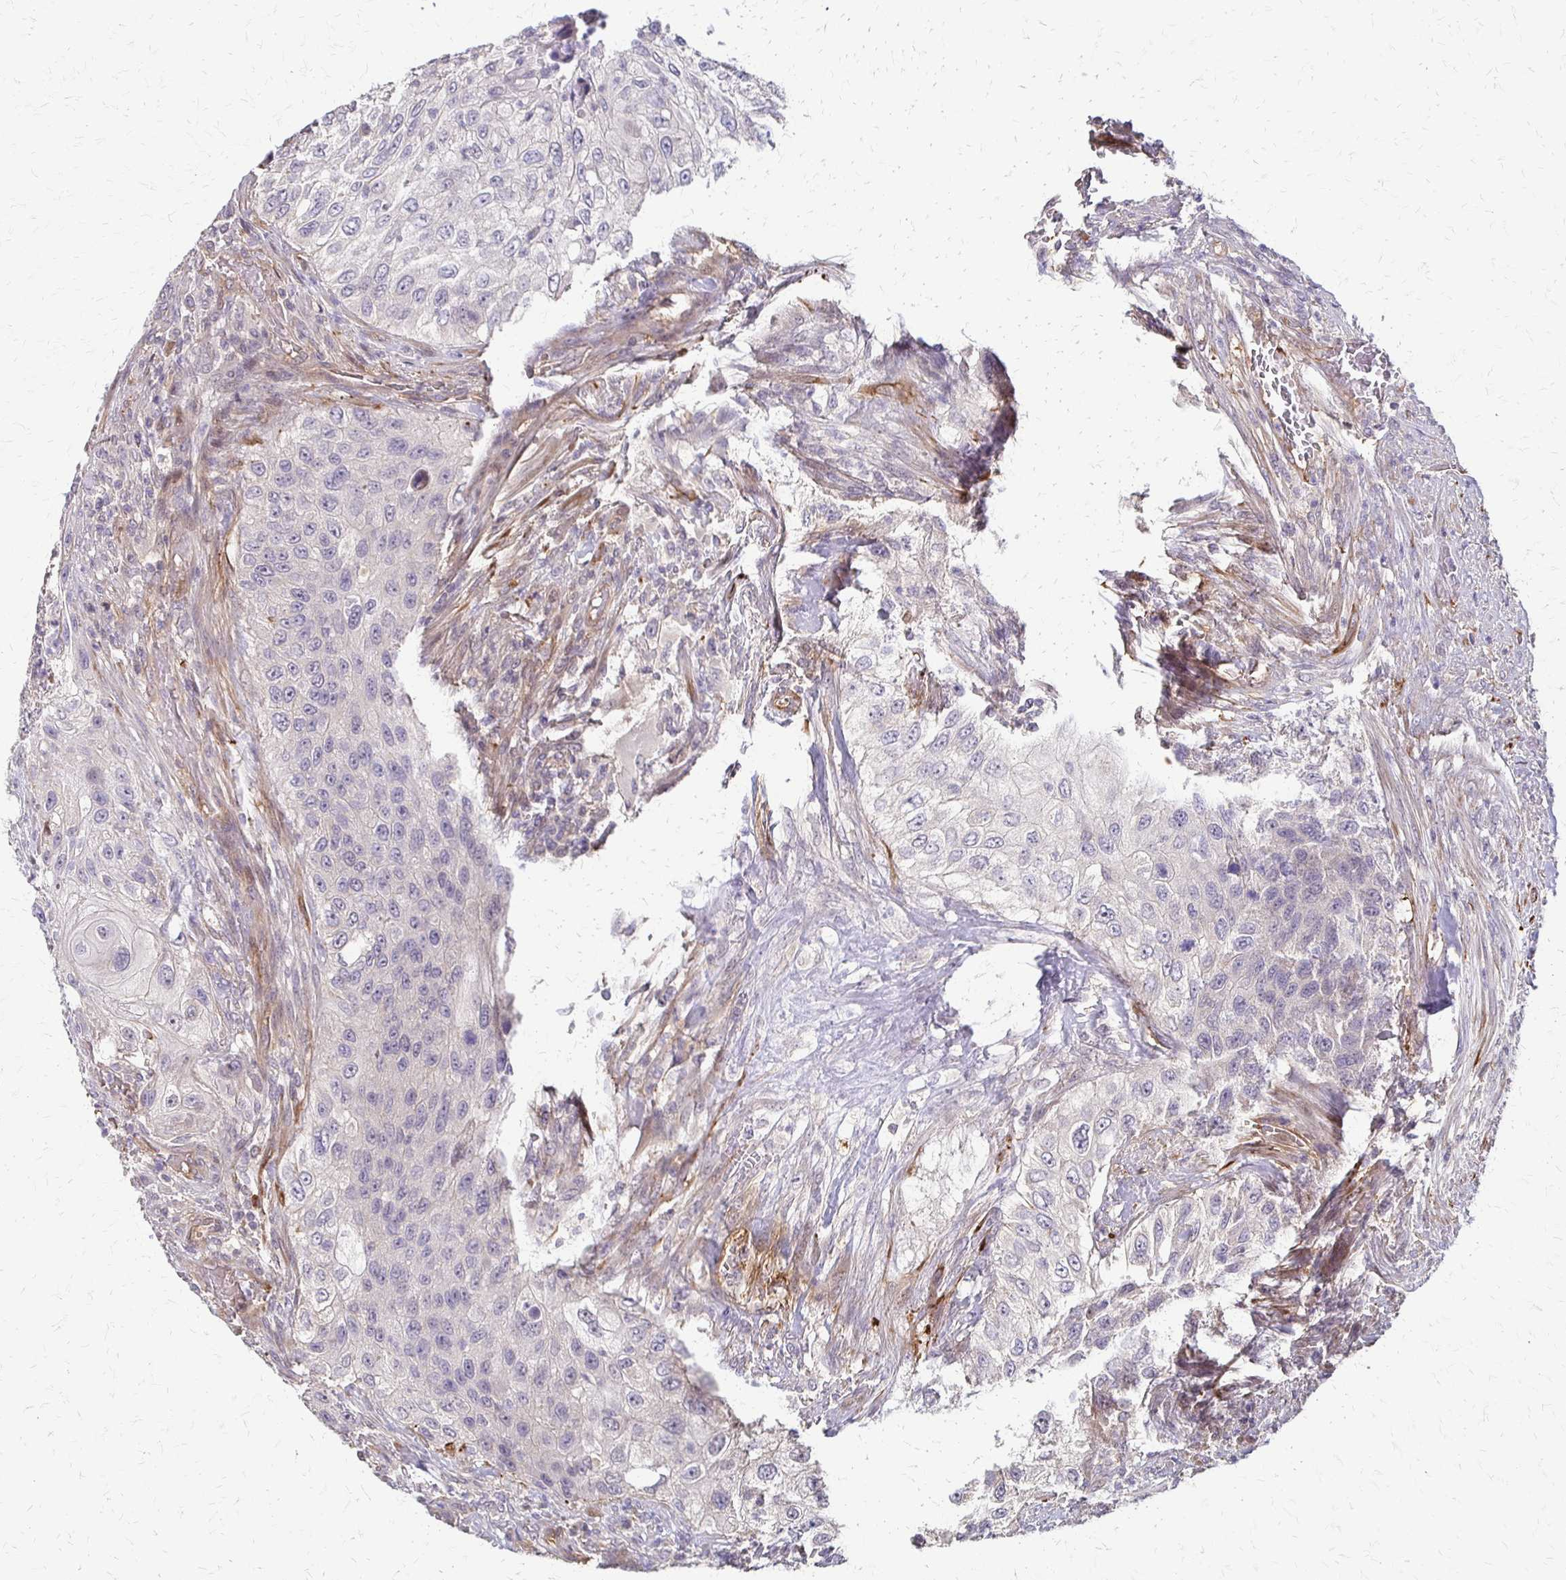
{"staining": {"intensity": "negative", "quantity": "none", "location": "none"}, "tissue": "urothelial cancer", "cell_type": "Tumor cells", "image_type": "cancer", "snomed": [{"axis": "morphology", "description": "Urothelial carcinoma, High grade"}, {"axis": "topography", "description": "Urinary bladder"}], "caption": "Tumor cells are negative for protein expression in human urothelial cancer.", "gene": "CFL2", "patient": {"sex": "female", "age": 60}}